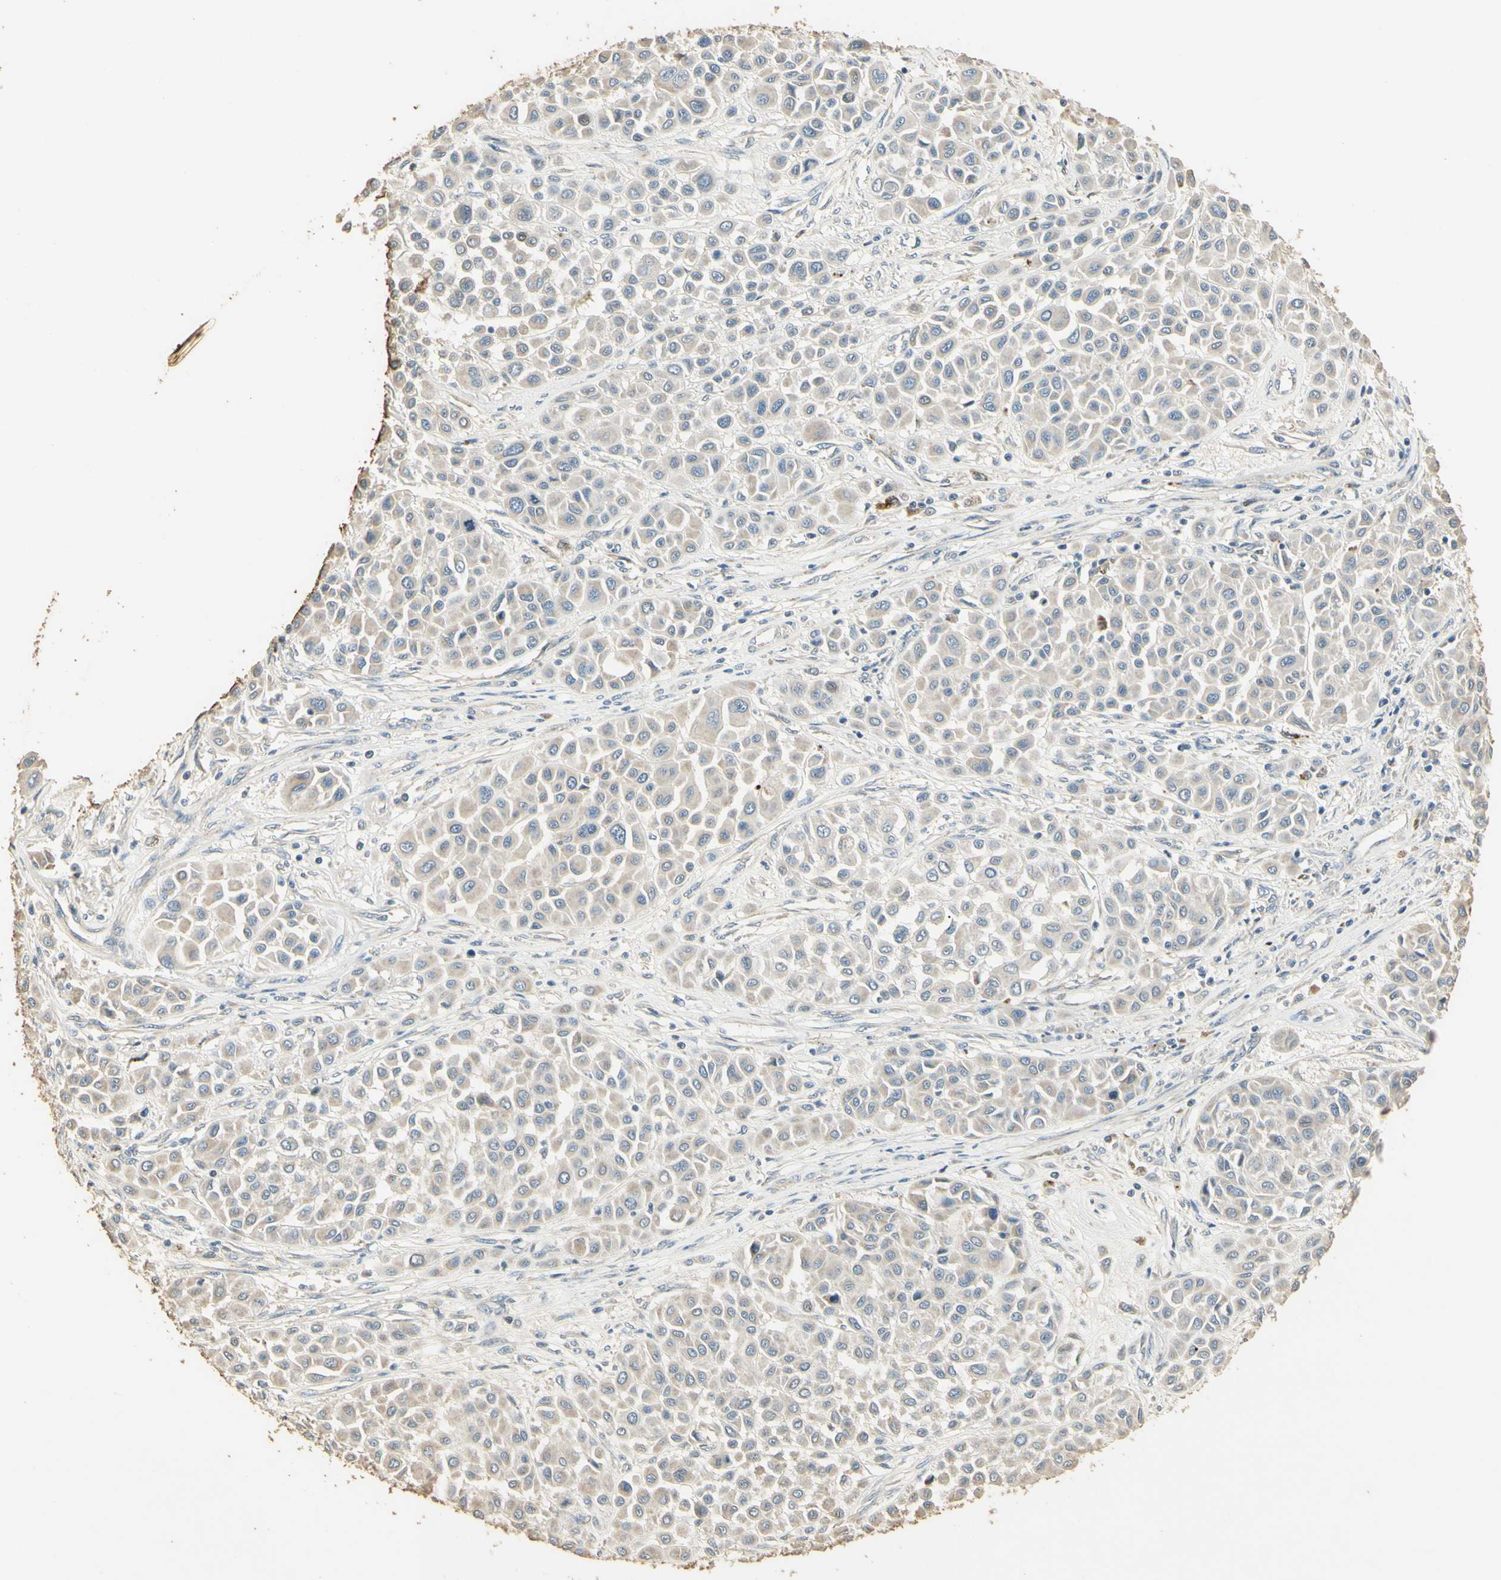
{"staining": {"intensity": "negative", "quantity": "none", "location": "none"}, "tissue": "melanoma", "cell_type": "Tumor cells", "image_type": "cancer", "snomed": [{"axis": "morphology", "description": "Malignant melanoma, Metastatic site"}, {"axis": "topography", "description": "Soft tissue"}], "caption": "IHC histopathology image of neoplastic tissue: human malignant melanoma (metastatic site) stained with DAB (3,3'-diaminobenzidine) exhibits no significant protein staining in tumor cells.", "gene": "ARHGEF17", "patient": {"sex": "male", "age": 41}}